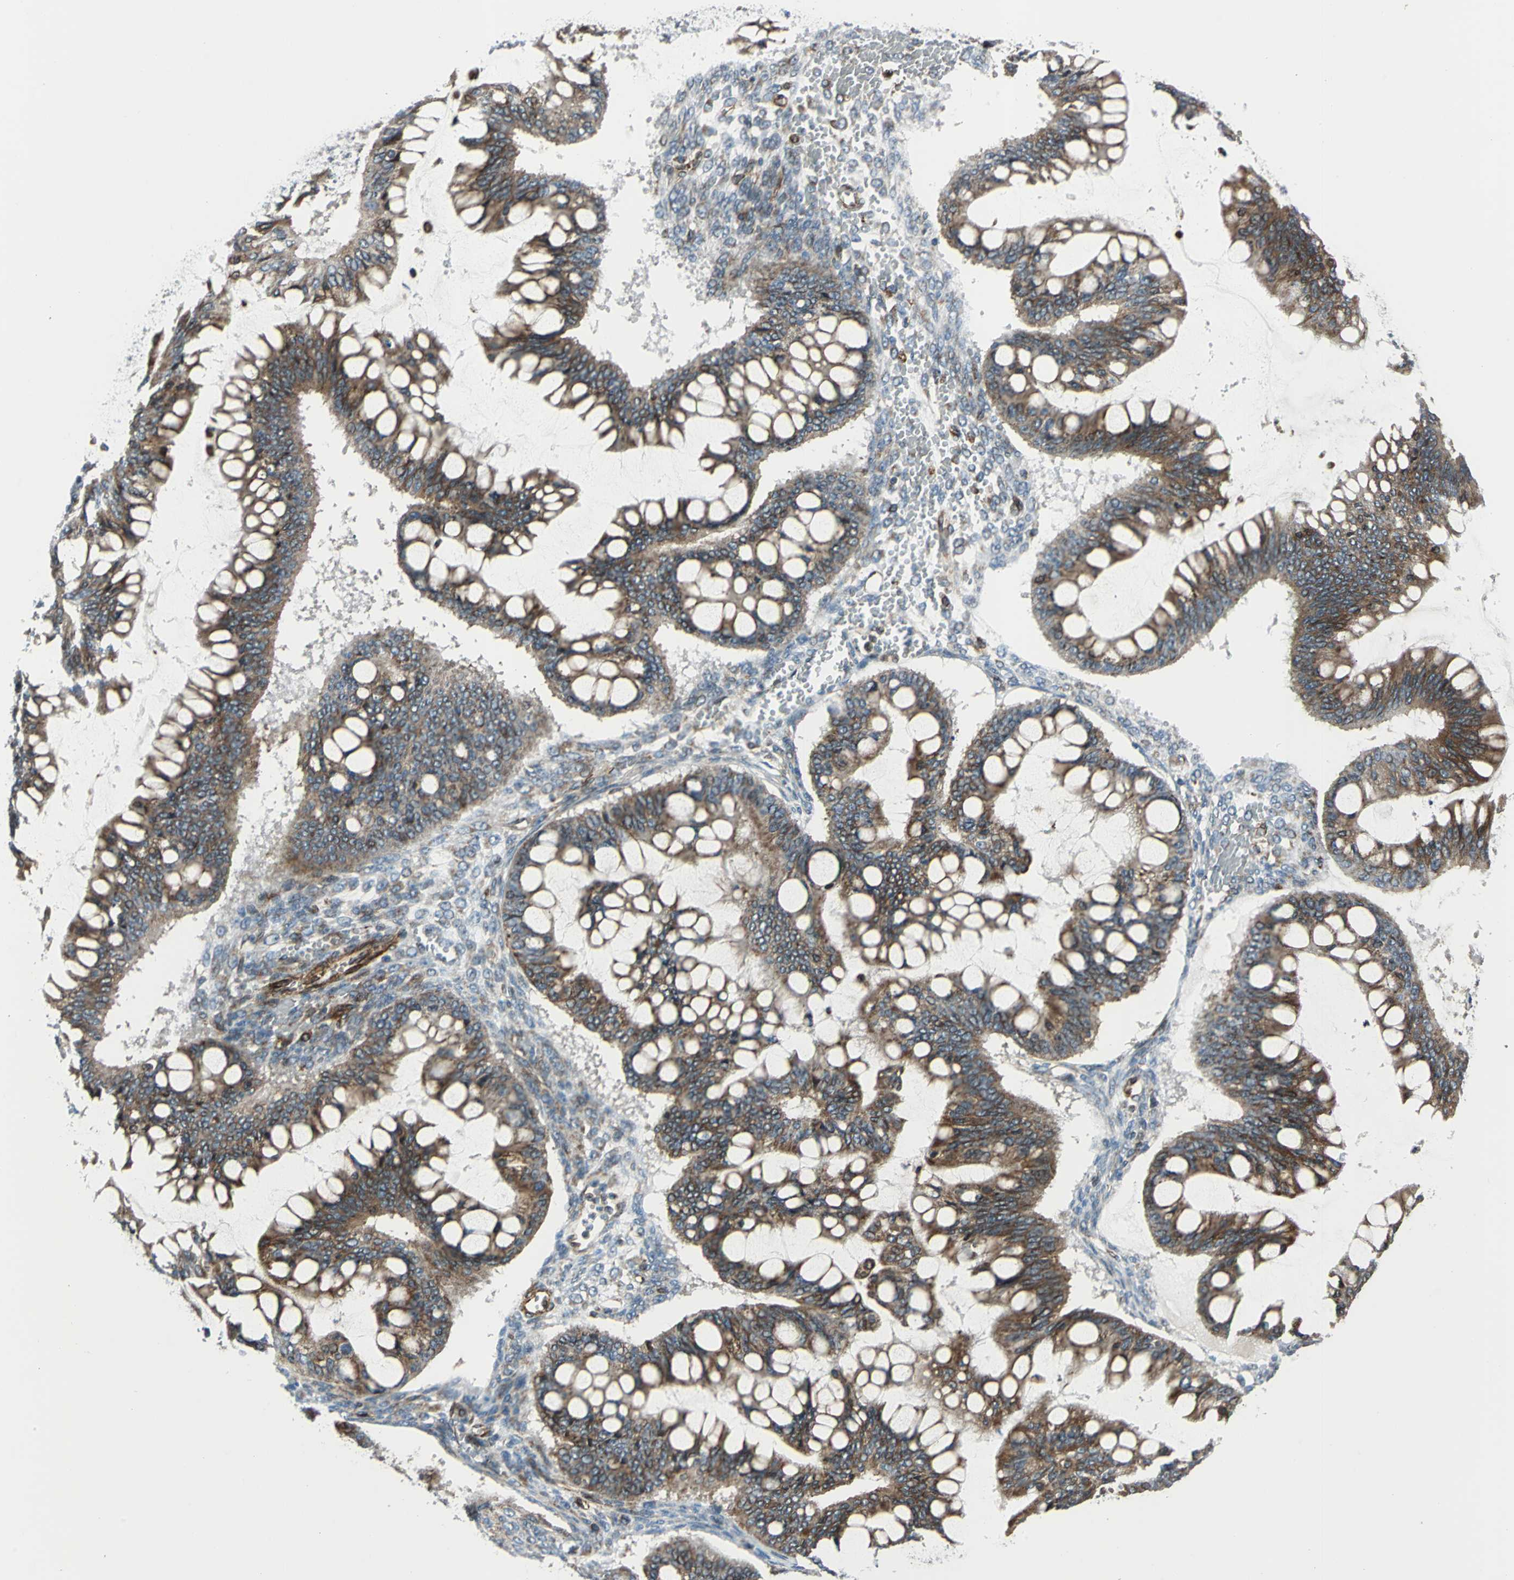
{"staining": {"intensity": "strong", "quantity": ">75%", "location": "cytoplasmic/membranous"}, "tissue": "ovarian cancer", "cell_type": "Tumor cells", "image_type": "cancer", "snomed": [{"axis": "morphology", "description": "Cystadenocarcinoma, mucinous, NOS"}, {"axis": "topography", "description": "Ovary"}], "caption": "High-magnification brightfield microscopy of ovarian cancer (mucinous cystadenocarcinoma) stained with DAB (3,3'-diaminobenzidine) (brown) and counterstained with hematoxylin (blue). tumor cells exhibit strong cytoplasmic/membranous expression is present in about>75% of cells.", "gene": "HTATIP2", "patient": {"sex": "female", "age": 73}}